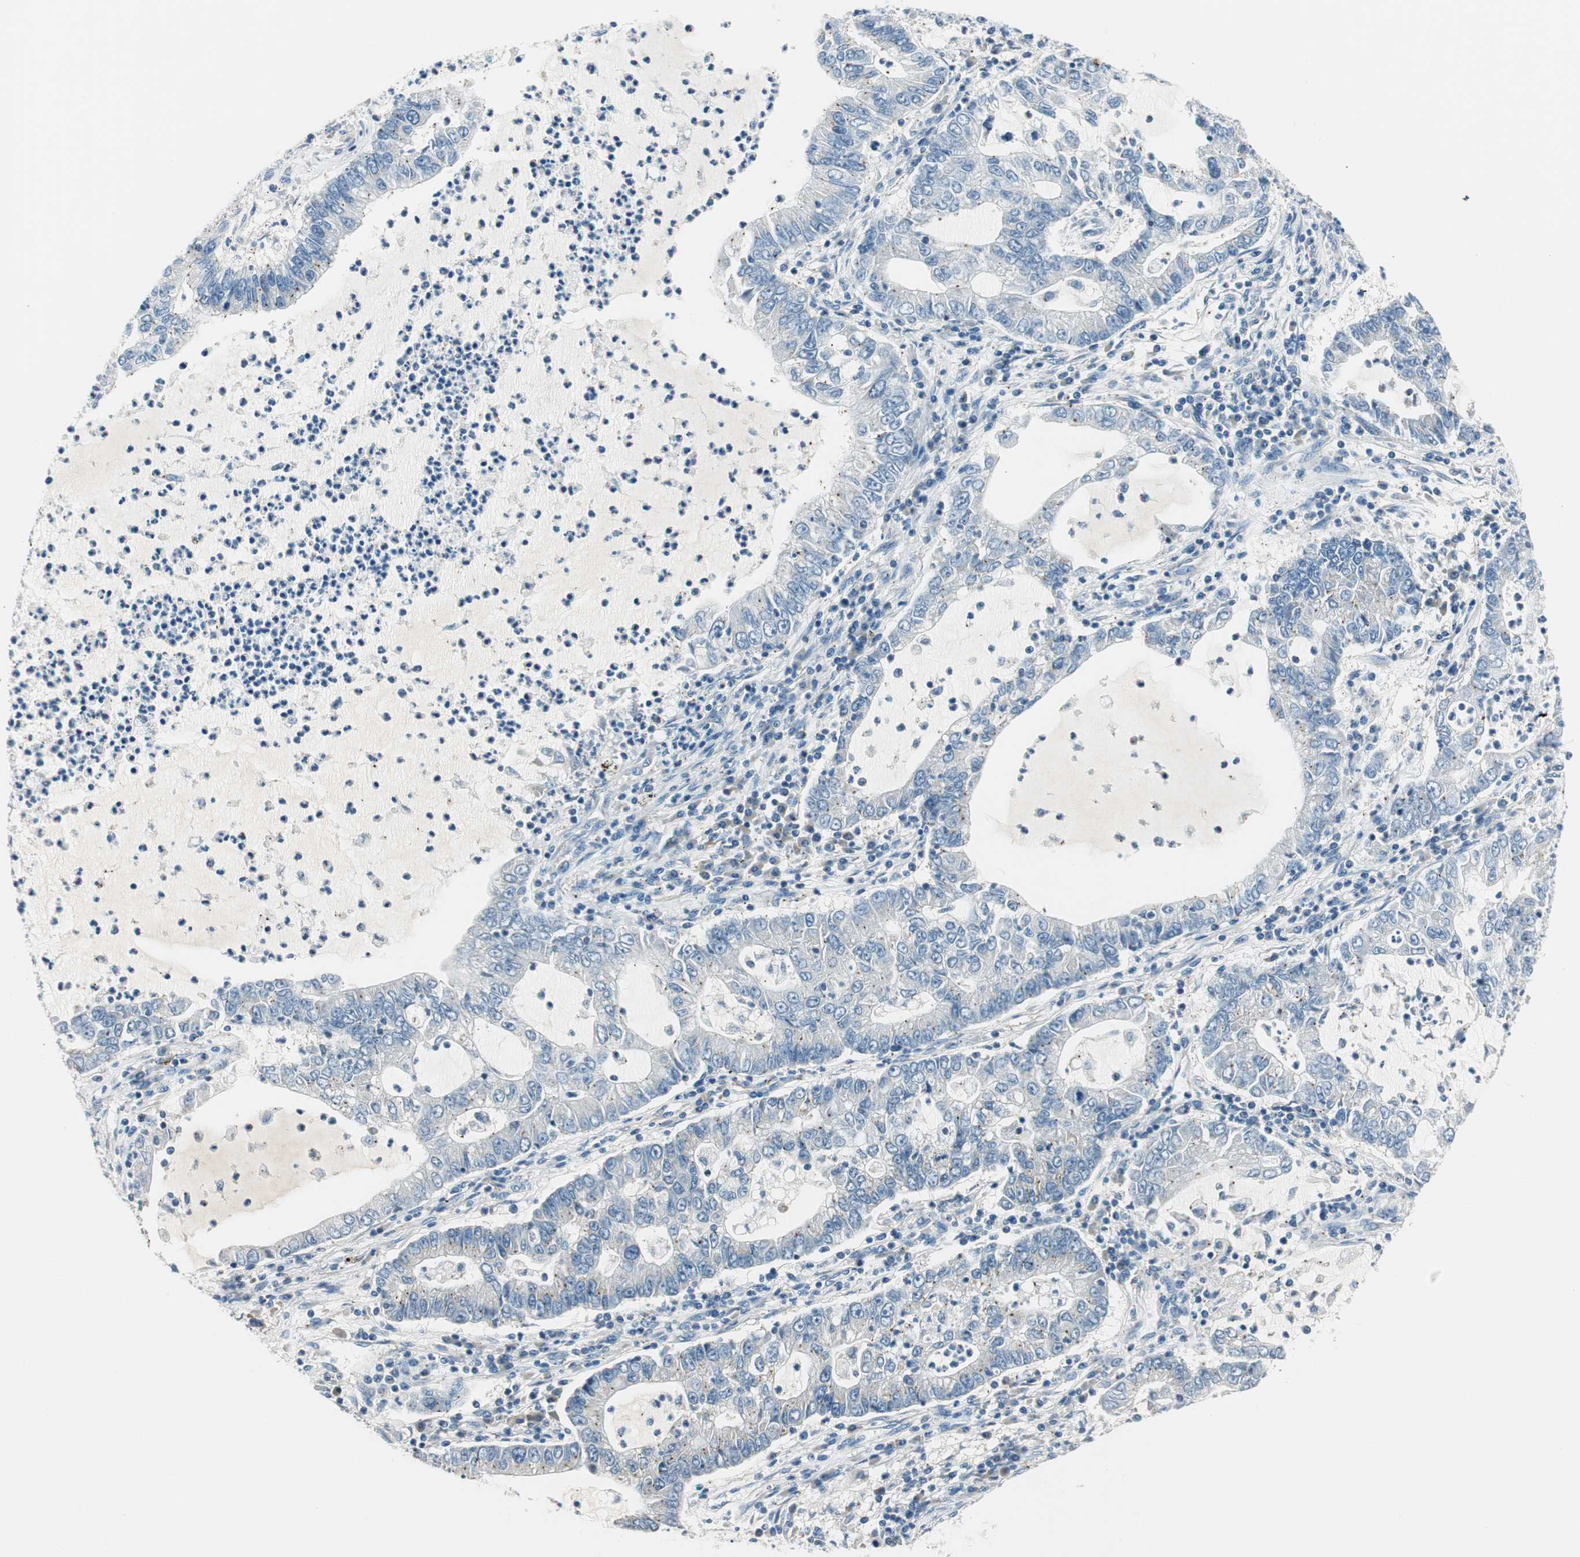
{"staining": {"intensity": "weak", "quantity": "<25%", "location": "cytoplasmic/membranous"}, "tissue": "lung cancer", "cell_type": "Tumor cells", "image_type": "cancer", "snomed": [{"axis": "morphology", "description": "Adenocarcinoma, NOS"}, {"axis": "topography", "description": "Lung"}], "caption": "This is a micrograph of IHC staining of lung cancer, which shows no positivity in tumor cells.", "gene": "TMF1", "patient": {"sex": "female", "age": 51}}